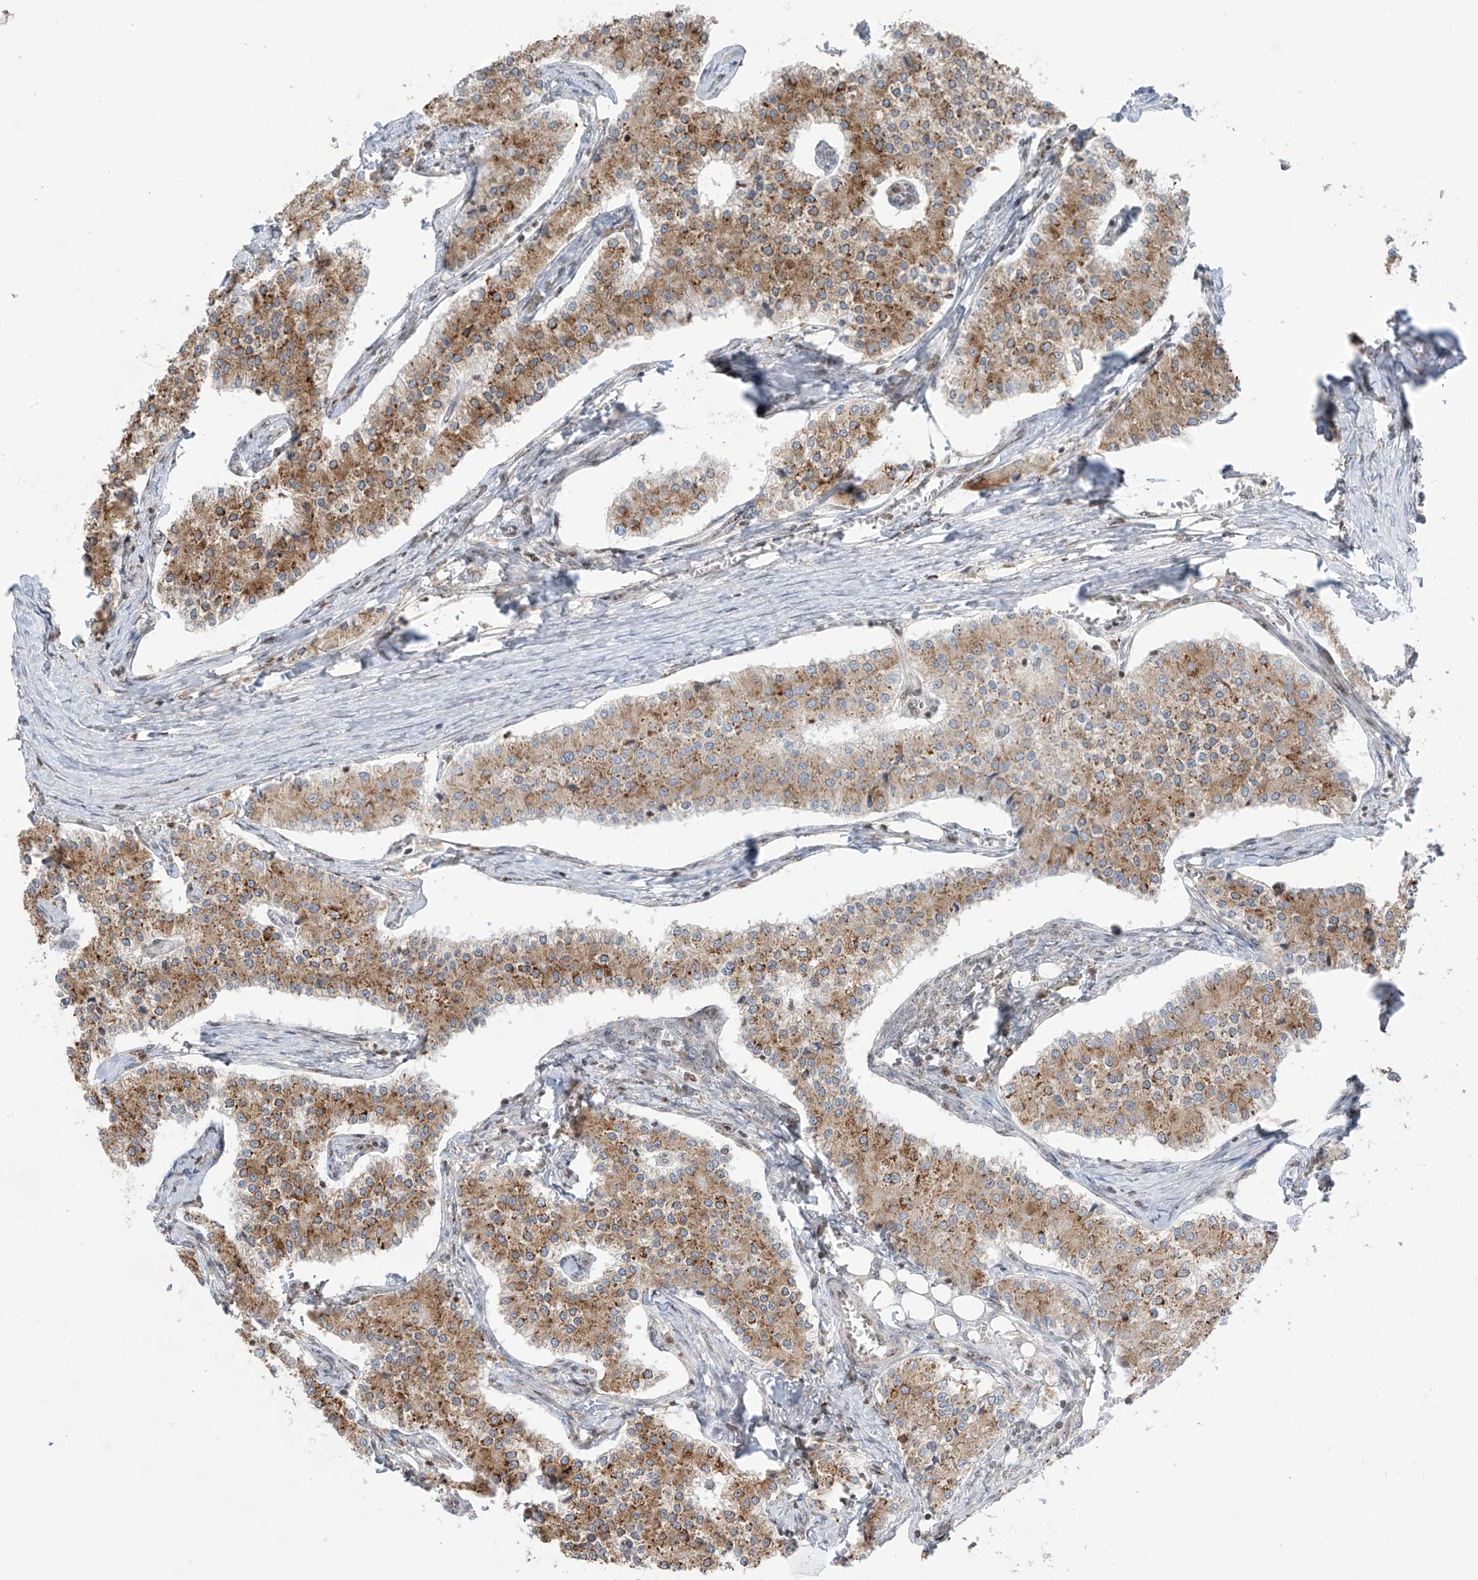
{"staining": {"intensity": "moderate", "quantity": ">75%", "location": "cytoplasmic/membranous"}, "tissue": "carcinoid", "cell_type": "Tumor cells", "image_type": "cancer", "snomed": [{"axis": "morphology", "description": "Carcinoid, malignant, NOS"}, {"axis": "topography", "description": "Colon"}], "caption": "Carcinoid stained with DAB (3,3'-diaminobenzidine) immunohistochemistry reveals medium levels of moderate cytoplasmic/membranous expression in approximately >75% of tumor cells.", "gene": "ZBTB8A", "patient": {"sex": "female", "age": 52}}